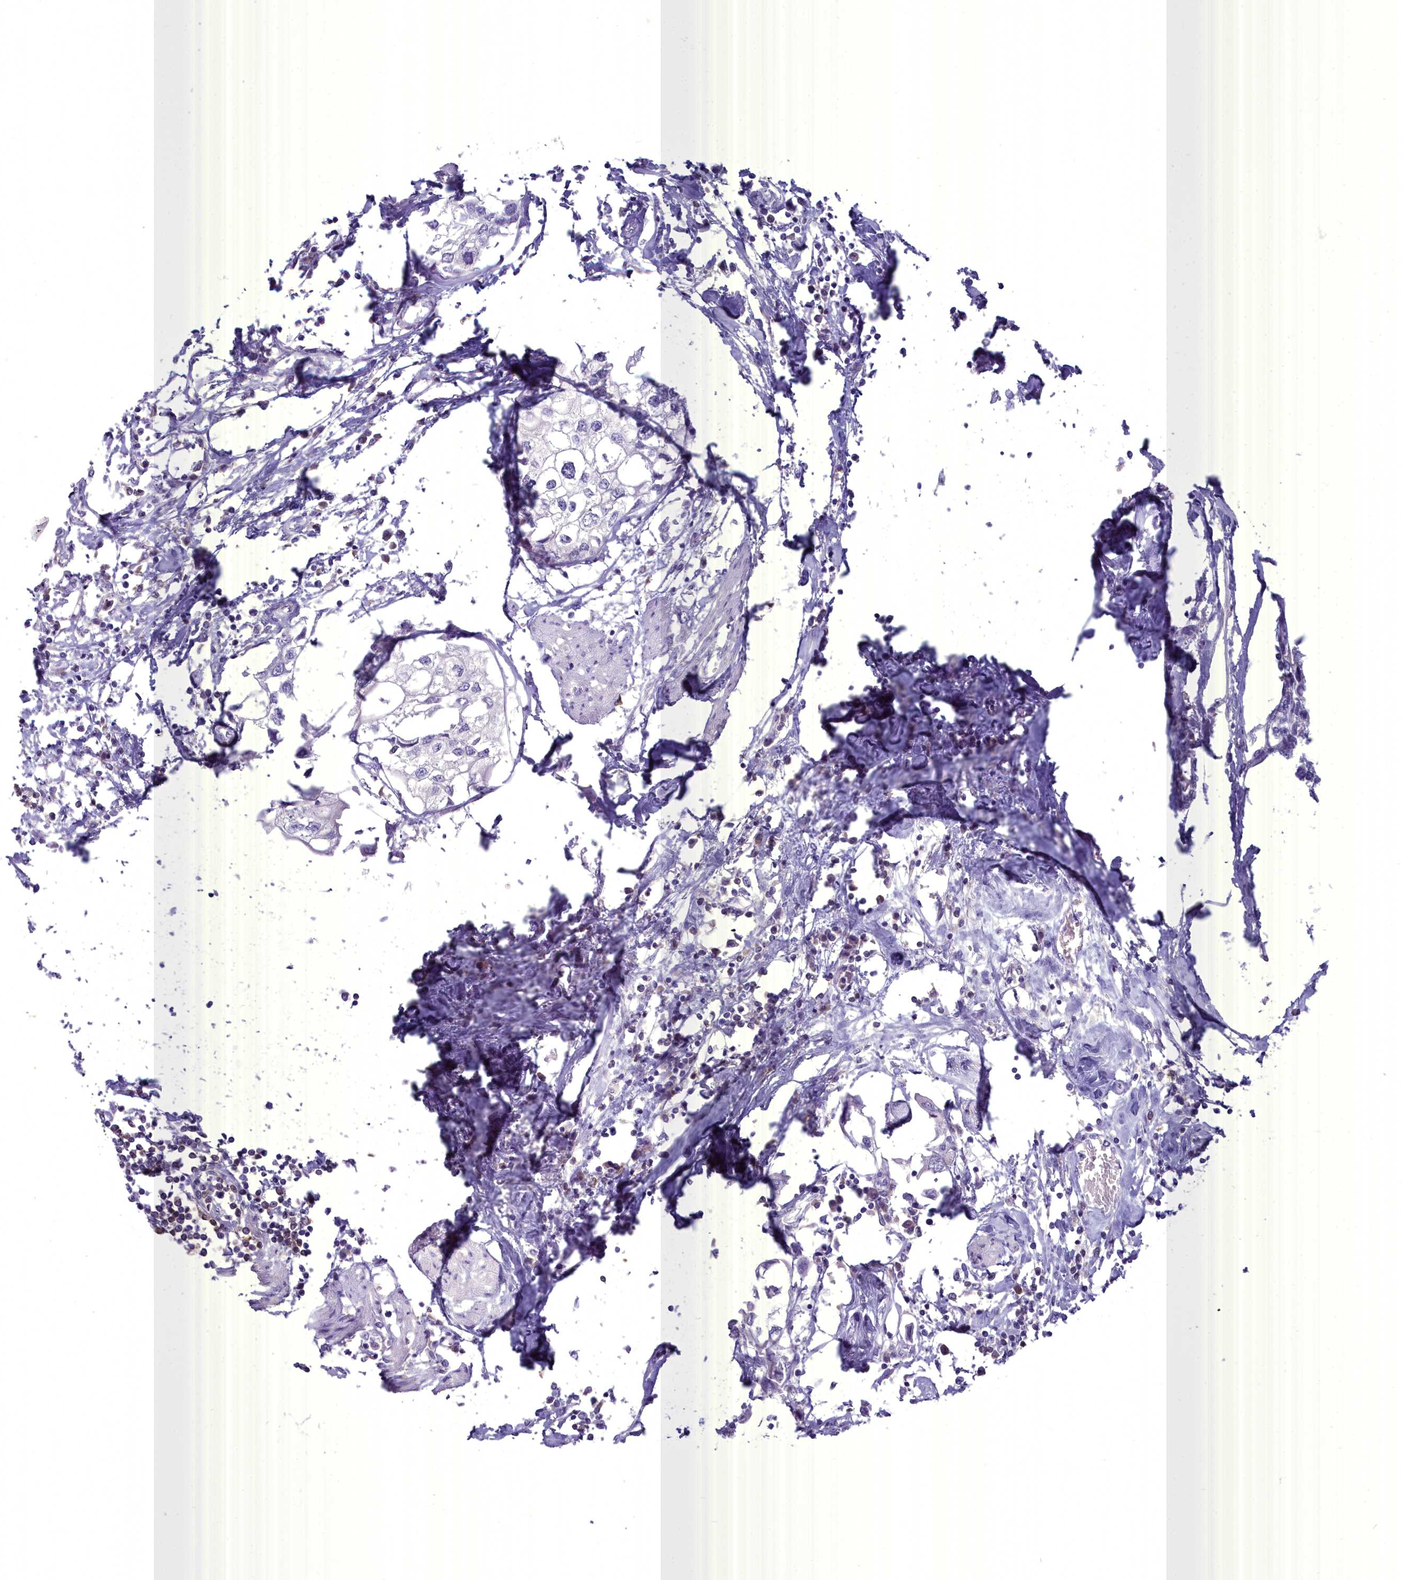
{"staining": {"intensity": "negative", "quantity": "none", "location": "none"}, "tissue": "urothelial cancer", "cell_type": "Tumor cells", "image_type": "cancer", "snomed": [{"axis": "morphology", "description": "Urothelial carcinoma, High grade"}, {"axis": "topography", "description": "Urinary bladder"}], "caption": "DAB (3,3'-diaminobenzidine) immunohistochemical staining of human urothelial cancer displays no significant staining in tumor cells.", "gene": "BLNK", "patient": {"sex": "male", "age": 64}}